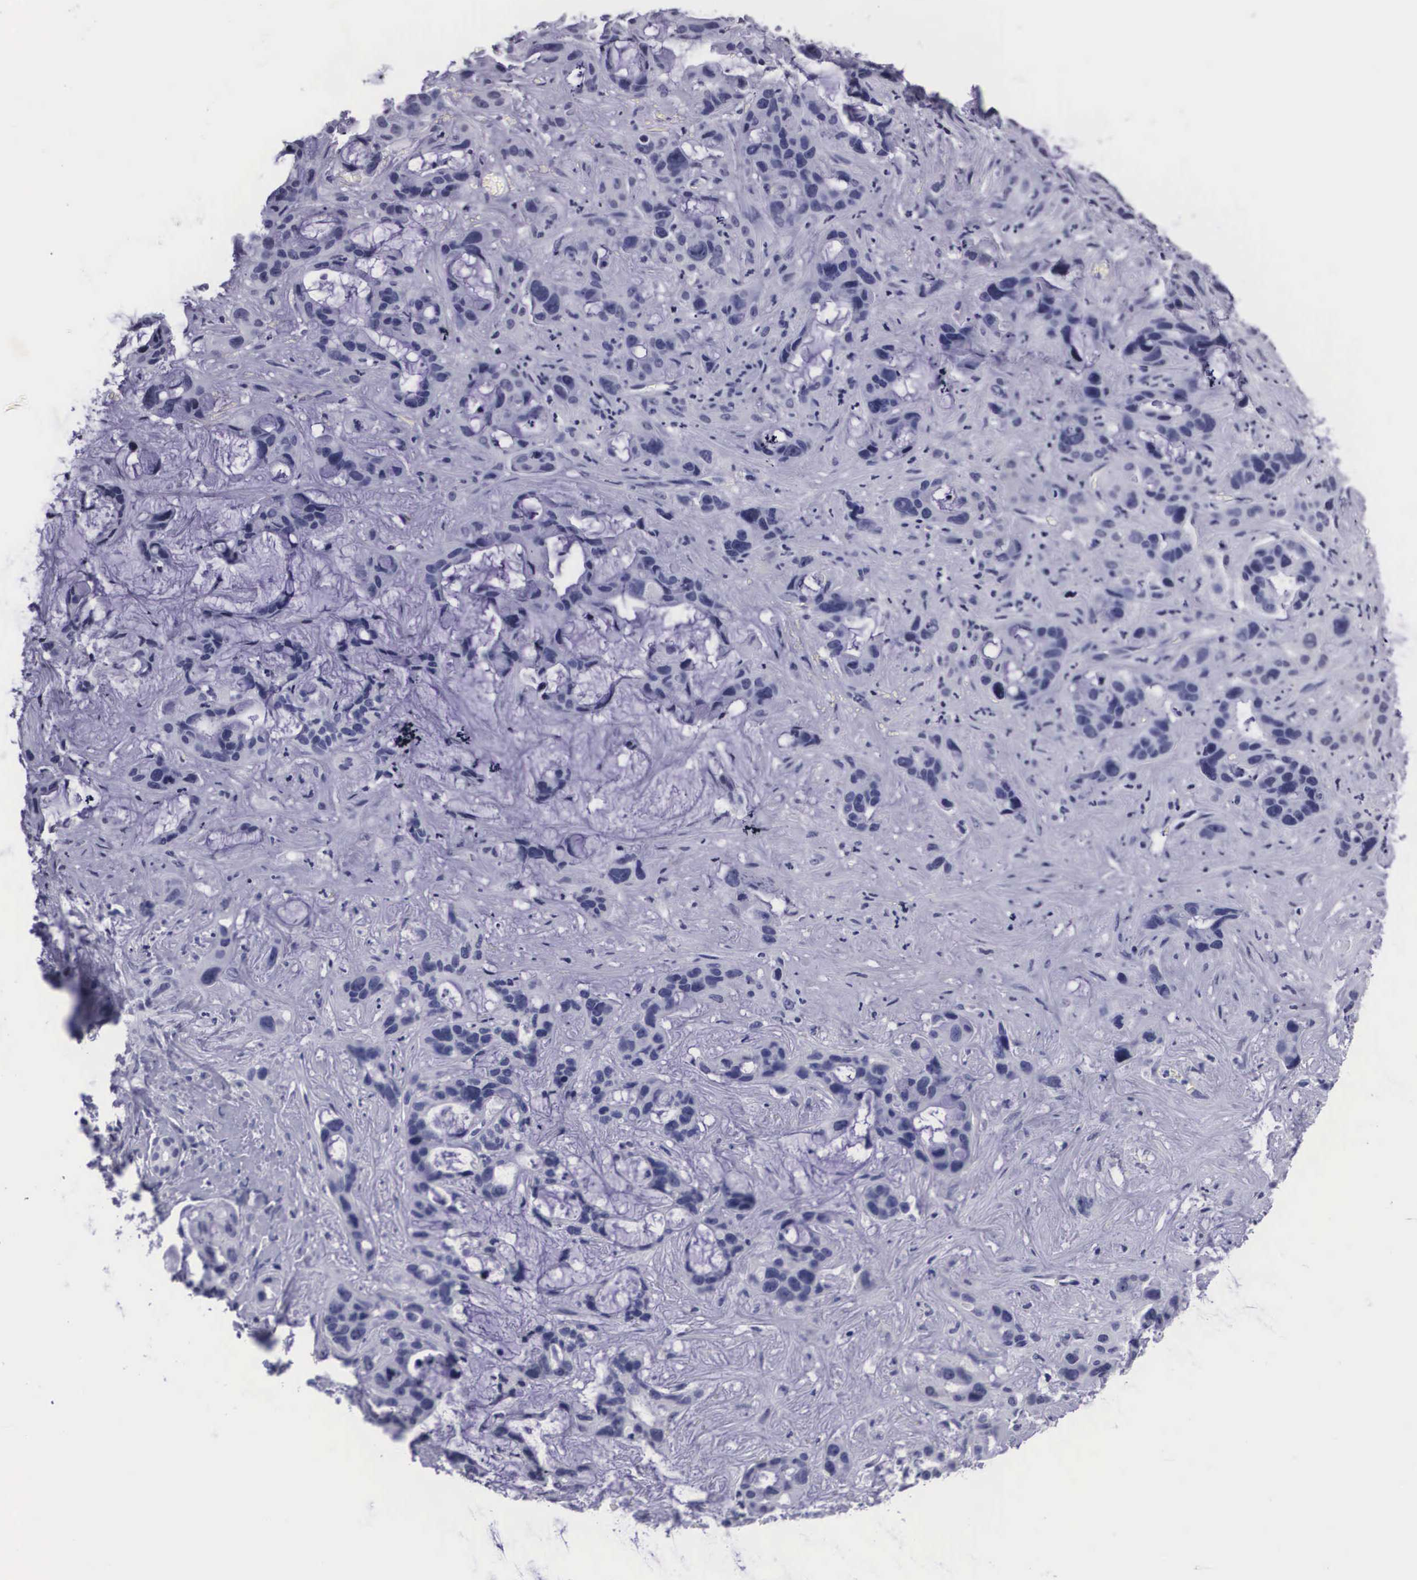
{"staining": {"intensity": "negative", "quantity": "none", "location": "none"}, "tissue": "liver cancer", "cell_type": "Tumor cells", "image_type": "cancer", "snomed": [{"axis": "morphology", "description": "Cholangiocarcinoma"}, {"axis": "topography", "description": "Liver"}], "caption": "Immunohistochemical staining of human liver cholangiocarcinoma exhibits no significant expression in tumor cells. The staining was performed using DAB to visualize the protein expression in brown, while the nuclei were stained in blue with hematoxylin (Magnification: 20x).", "gene": "C22orf31", "patient": {"sex": "female", "age": 65}}